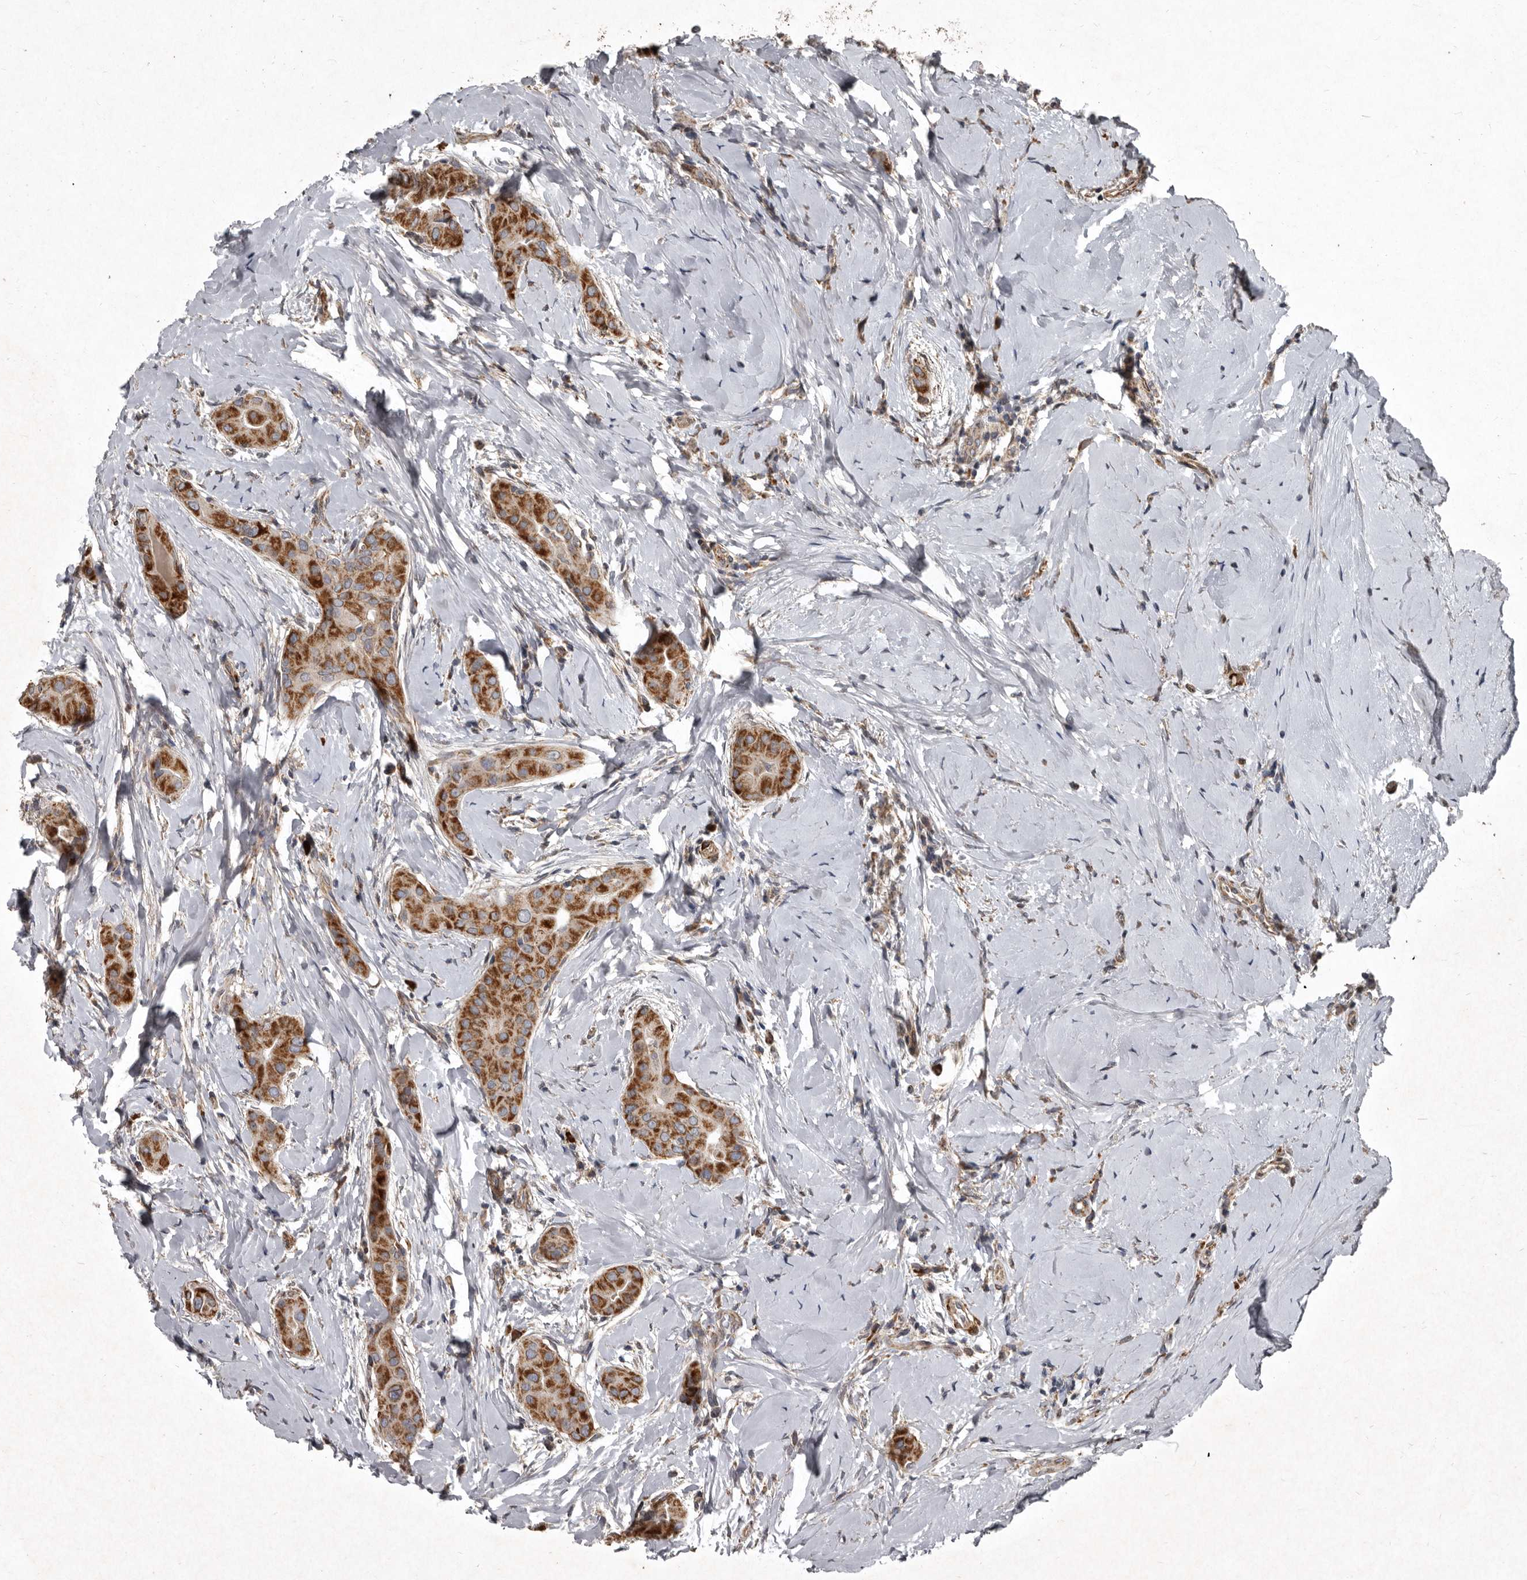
{"staining": {"intensity": "moderate", "quantity": ">75%", "location": "cytoplasmic/membranous"}, "tissue": "thyroid cancer", "cell_type": "Tumor cells", "image_type": "cancer", "snomed": [{"axis": "morphology", "description": "Papillary adenocarcinoma, NOS"}, {"axis": "topography", "description": "Thyroid gland"}], "caption": "A photomicrograph showing moderate cytoplasmic/membranous positivity in approximately >75% of tumor cells in papillary adenocarcinoma (thyroid), as visualized by brown immunohistochemical staining.", "gene": "MRPS15", "patient": {"sex": "male", "age": 33}}